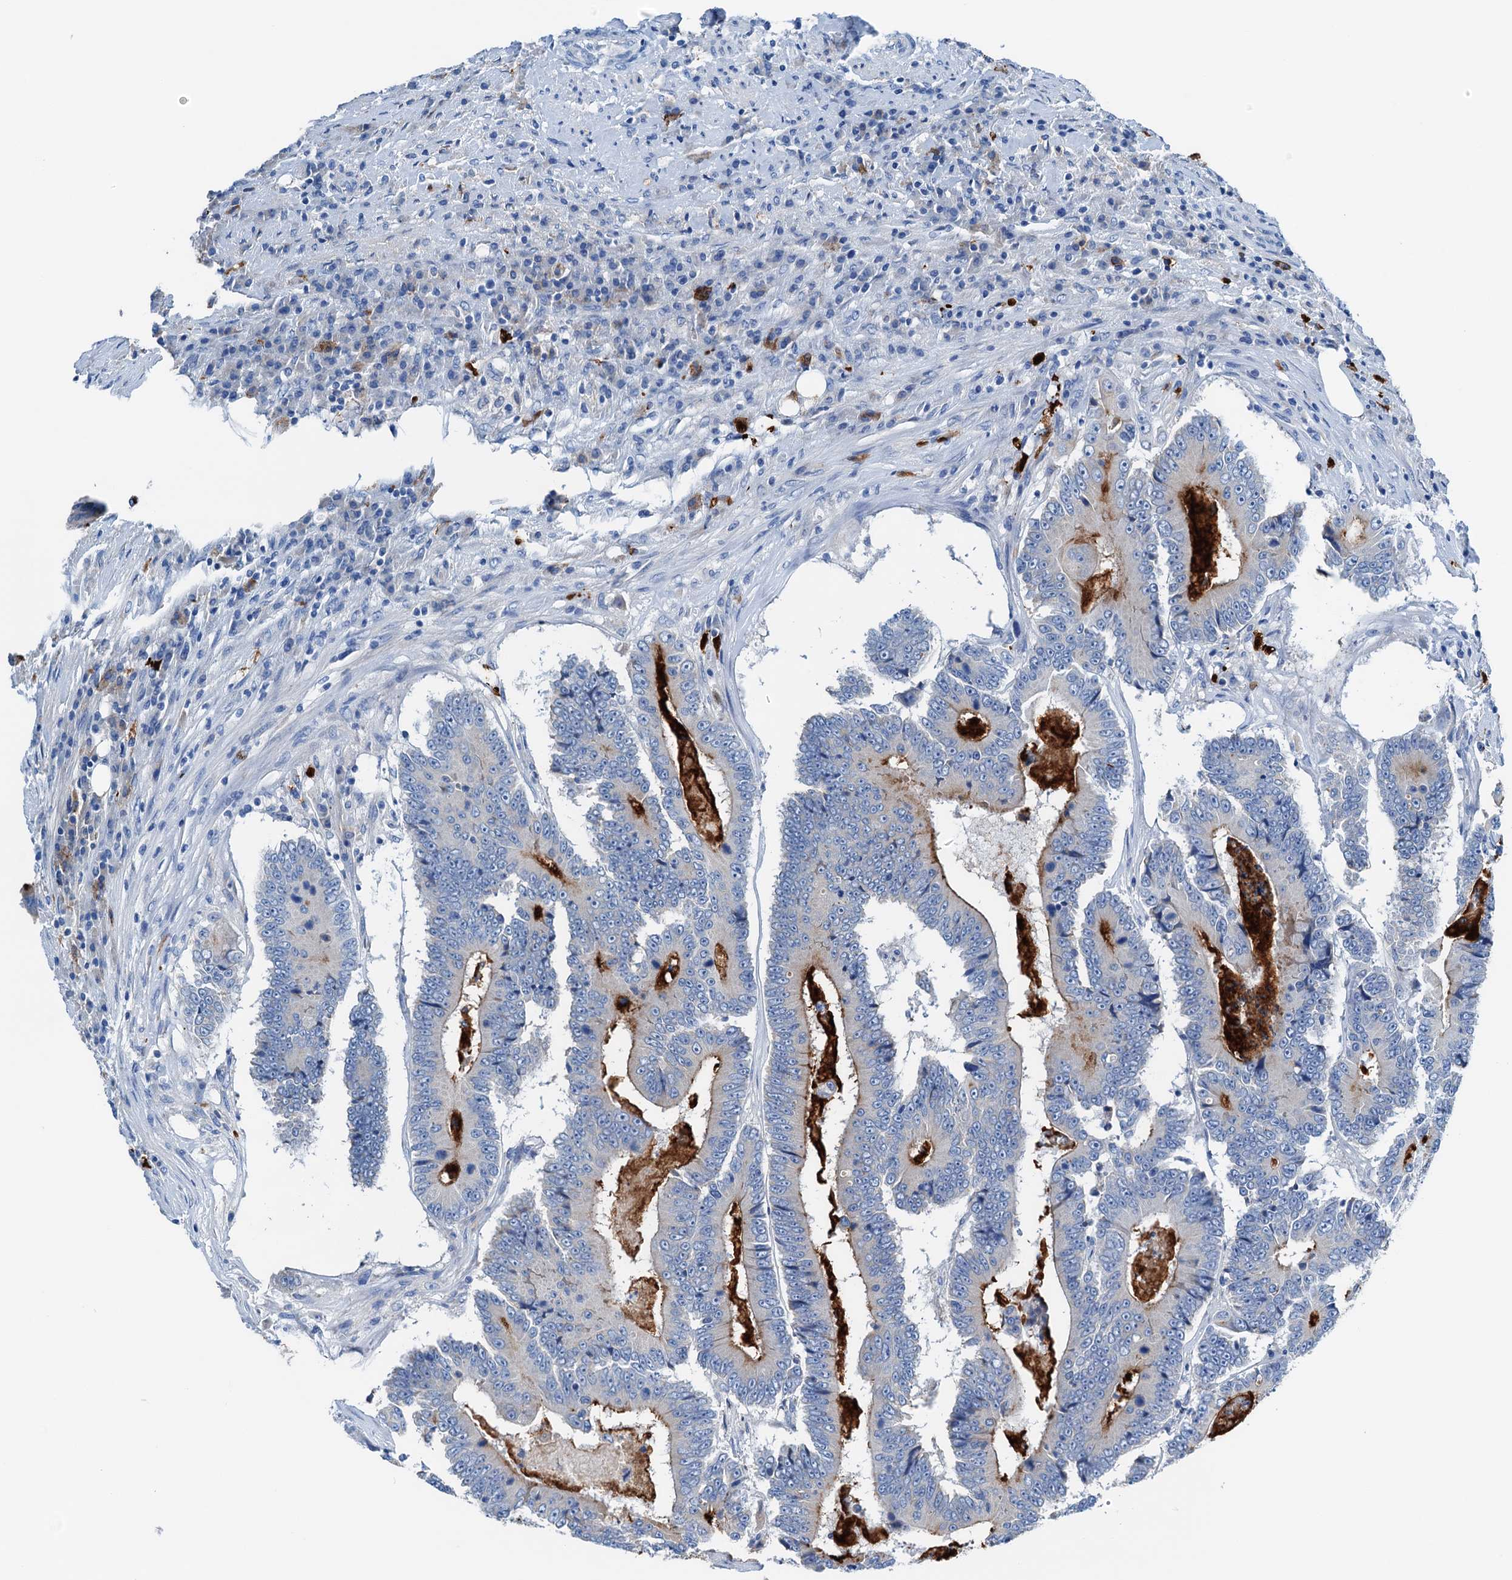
{"staining": {"intensity": "moderate", "quantity": "<25%", "location": "cytoplasmic/membranous"}, "tissue": "colorectal cancer", "cell_type": "Tumor cells", "image_type": "cancer", "snomed": [{"axis": "morphology", "description": "Adenocarcinoma, NOS"}, {"axis": "topography", "description": "Colon"}], "caption": "The immunohistochemical stain shows moderate cytoplasmic/membranous staining in tumor cells of colorectal cancer (adenocarcinoma) tissue.", "gene": "C1QTNF4", "patient": {"sex": "male", "age": 83}}